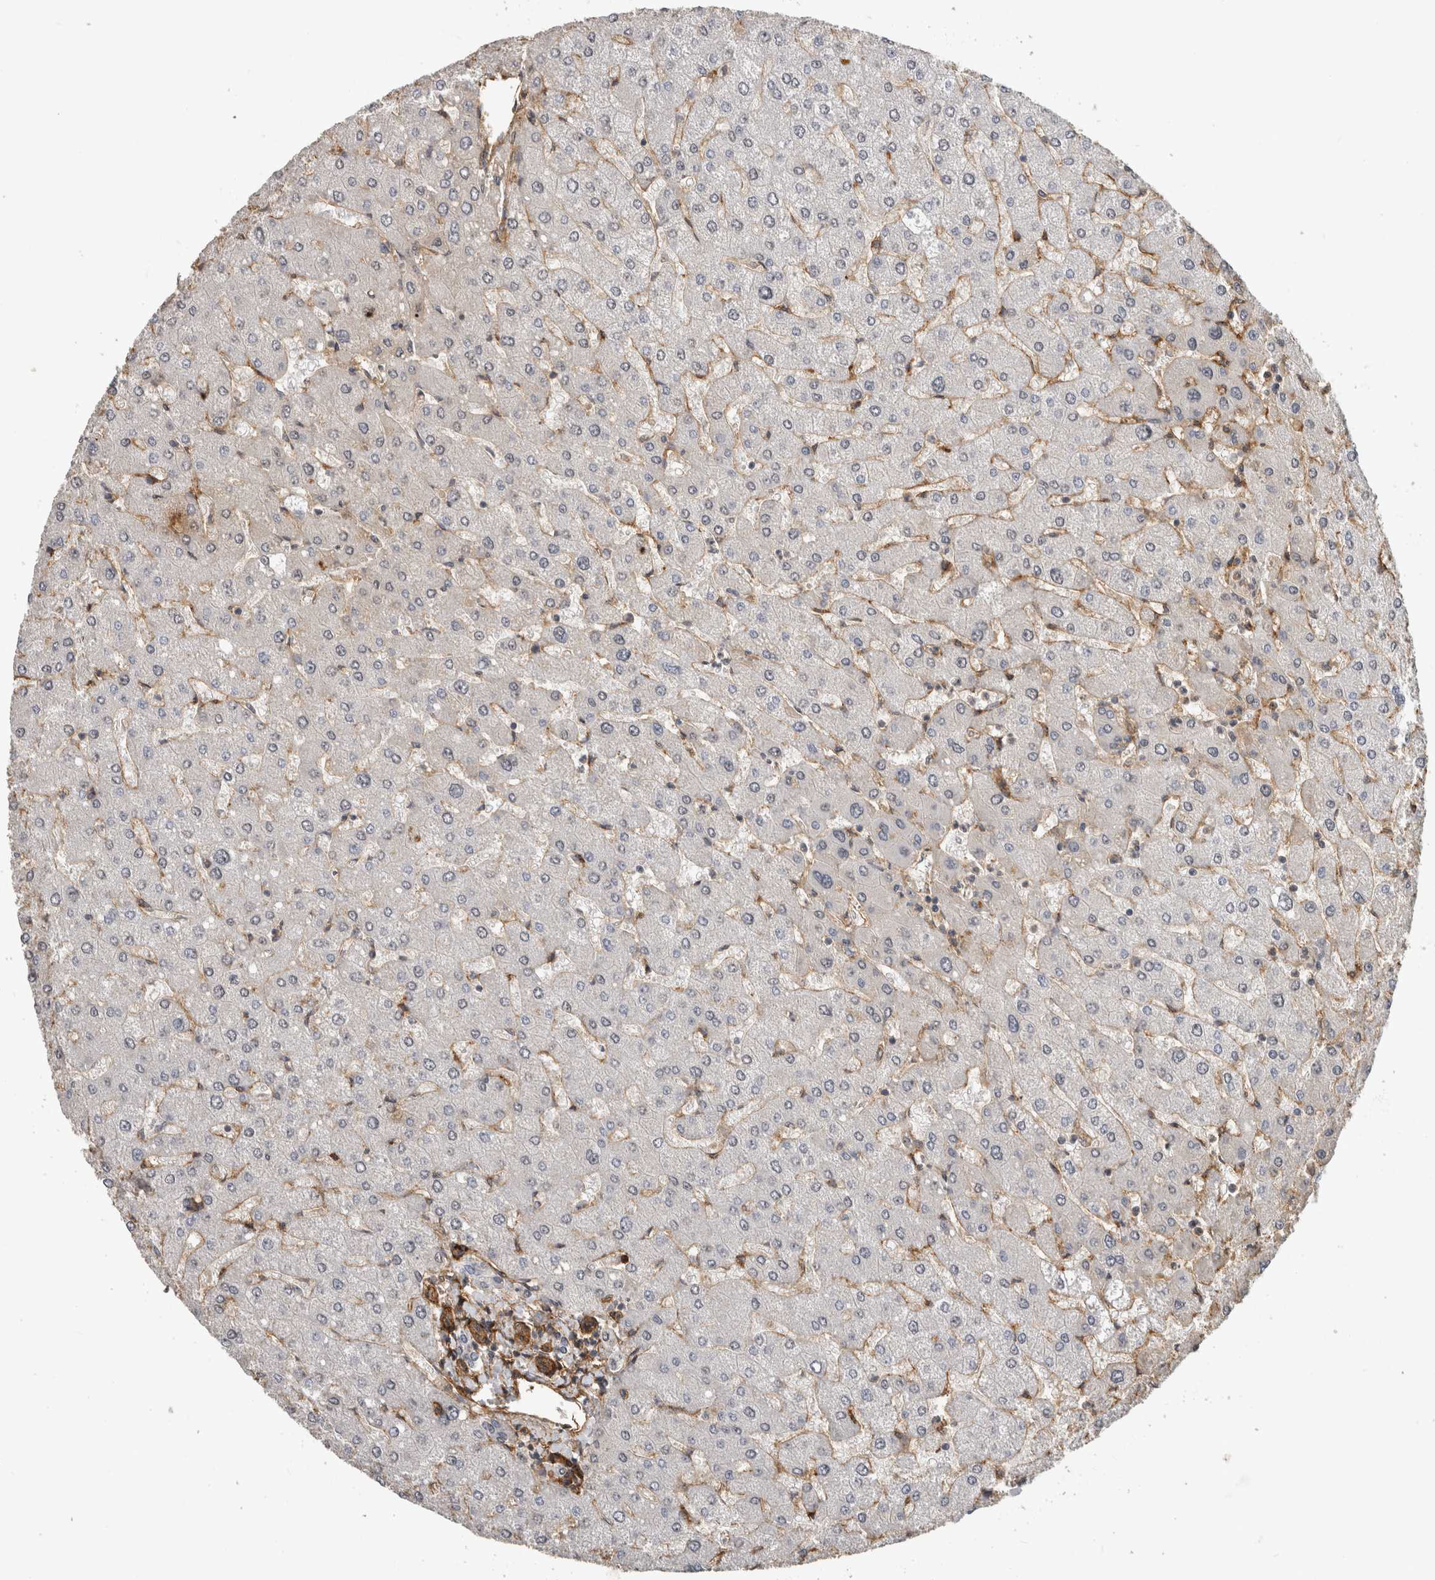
{"staining": {"intensity": "moderate", "quantity": "25%-75%", "location": "cytoplasmic/membranous"}, "tissue": "liver", "cell_type": "Cholangiocytes", "image_type": "normal", "snomed": [{"axis": "morphology", "description": "Normal tissue, NOS"}, {"axis": "topography", "description": "Liver"}], "caption": "IHC staining of benign liver, which reveals medium levels of moderate cytoplasmic/membranous staining in approximately 25%-75% of cholangiocytes indicating moderate cytoplasmic/membranous protein staining. The staining was performed using DAB (3,3'-diaminobenzidine) (brown) for protein detection and nuclei were counterstained in hematoxylin (blue).", "gene": "RECK", "patient": {"sex": "male", "age": 55}}